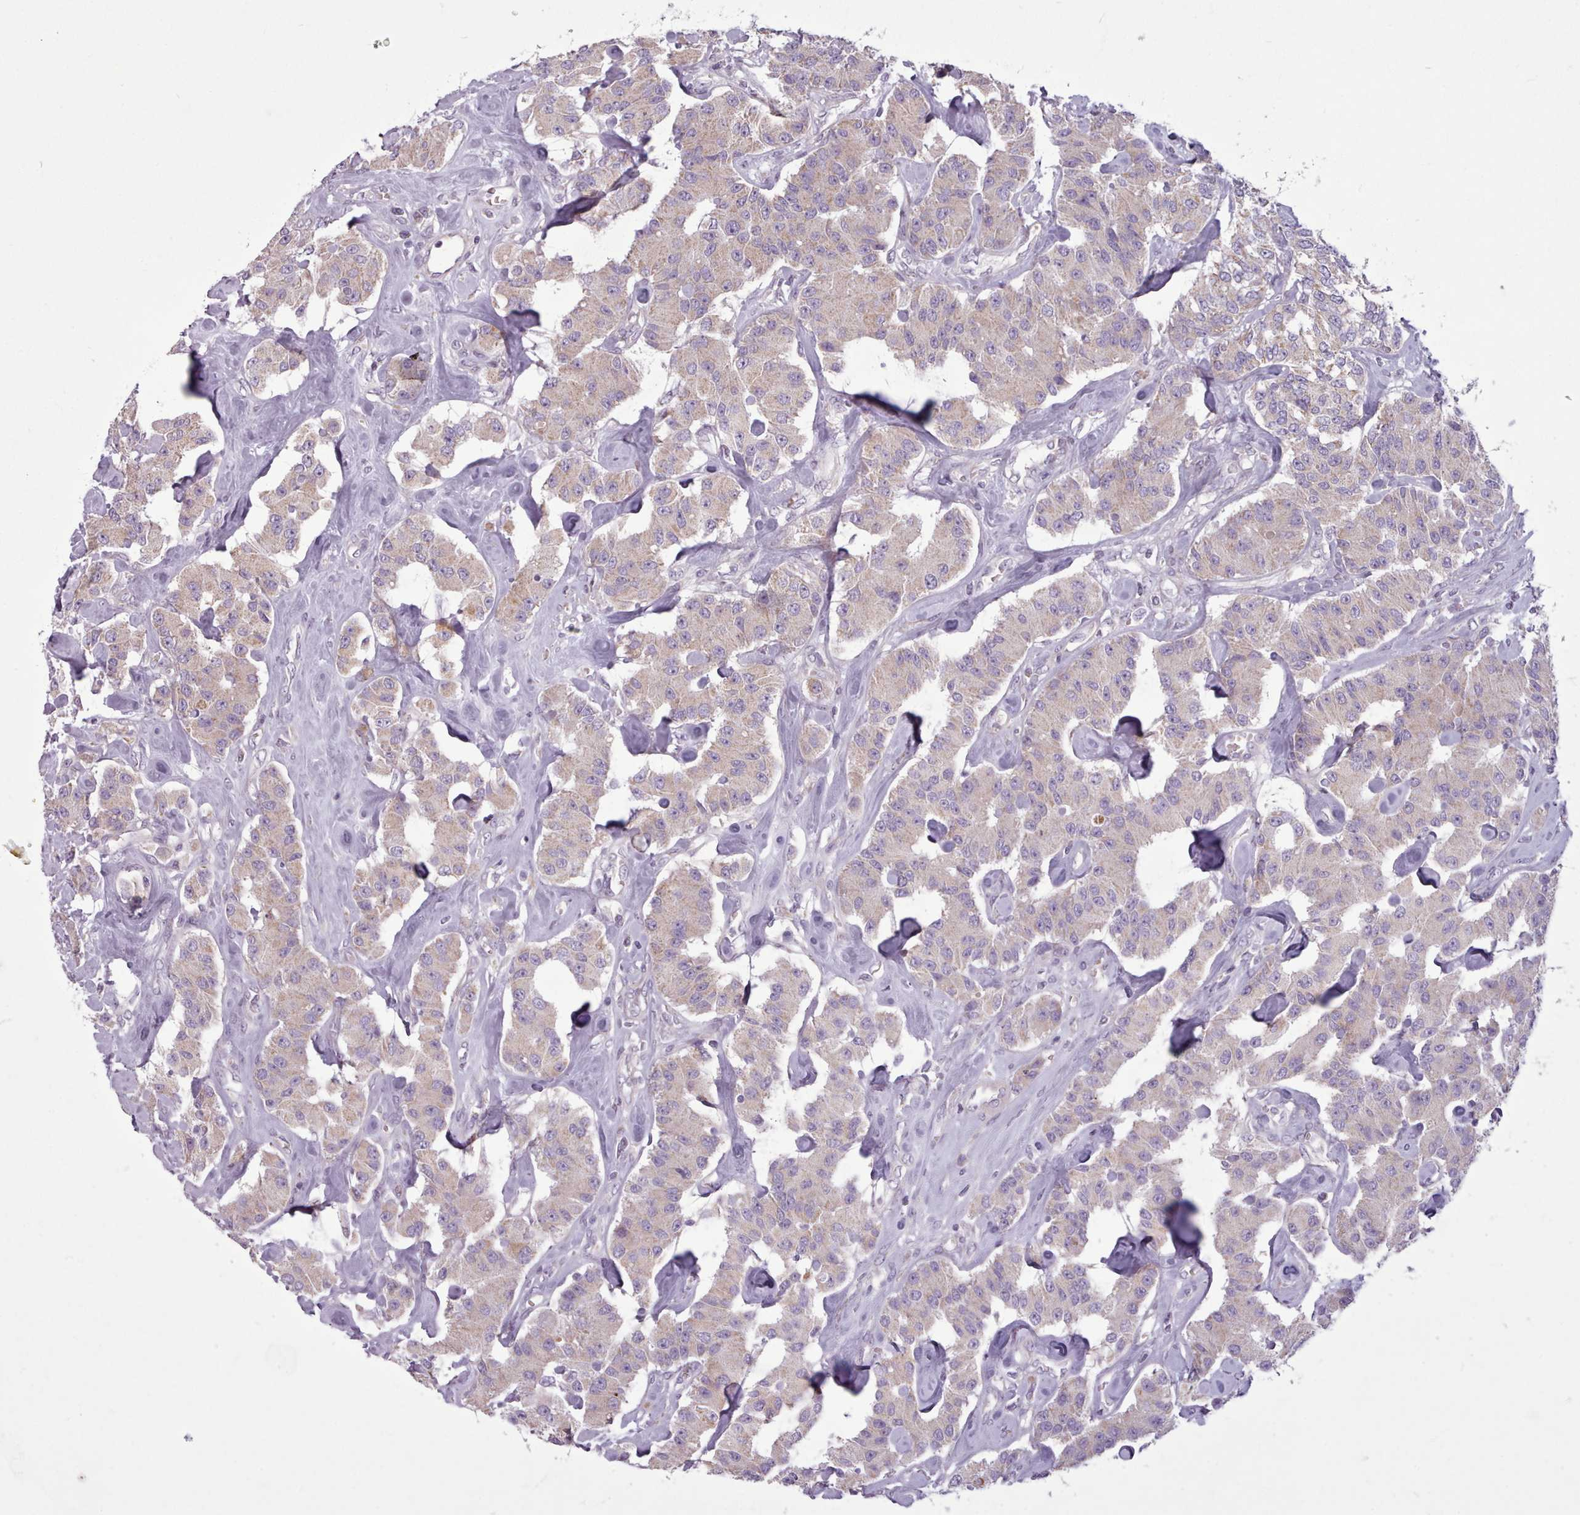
{"staining": {"intensity": "weak", "quantity": "25%-75%", "location": "cytoplasmic/membranous"}, "tissue": "carcinoid", "cell_type": "Tumor cells", "image_type": "cancer", "snomed": [{"axis": "morphology", "description": "Carcinoid, malignant, NOS"}, {"axis": "topography", "description": "Pancreas"}], "caption": "Immunohistochemistry (IHC) photomicrograph of carcinoid stained for a protein (brown), which shows low levels of weak cytoplasmic/membranous positivity in approximately 25%-75% of tumor cells.", "gene": "AVL9", "patient": {"sex": "male", "age": 41}}